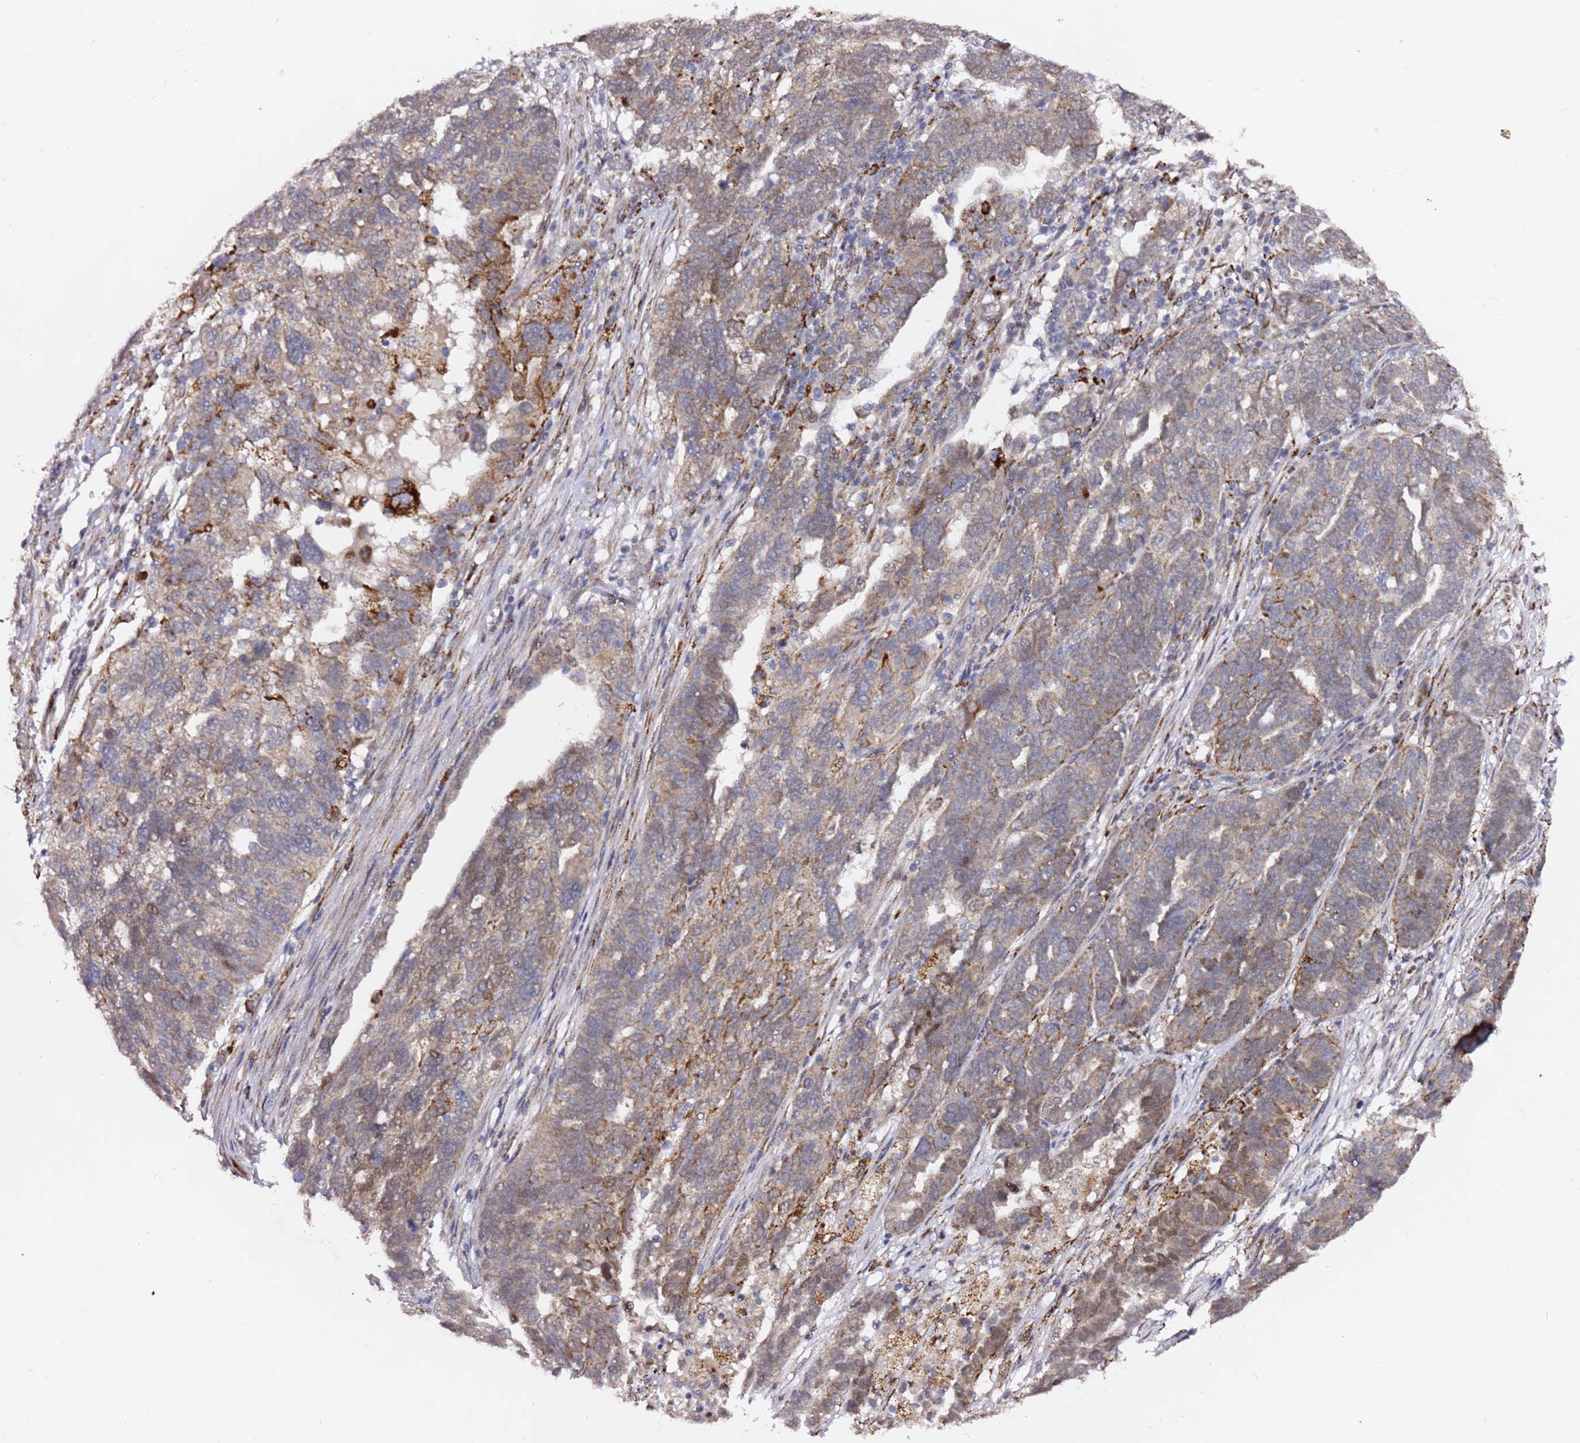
{"staining": {"intensity": "weak", "quantity": ">75%", "location": "cytoplasmic/membranous"}, "tissue": "ovarian cancer", "cell_type": "Tumor cells", "image_type": "cancer", "snomed": [{"axis": "morphology", "description": "Cystadenocarcinoma, serous, NOS"}, {"axis": "topography", "description": "Ovary"}], "caption": "A low amount of weak cytoplasmic/membranous positivity is identified in approximately >75% of tumor cells in ovarian cancer (serous cystadenocarcinoma) tissue.", "gene": "ALG11", "patient": {"sex": "female", "age": 59}}